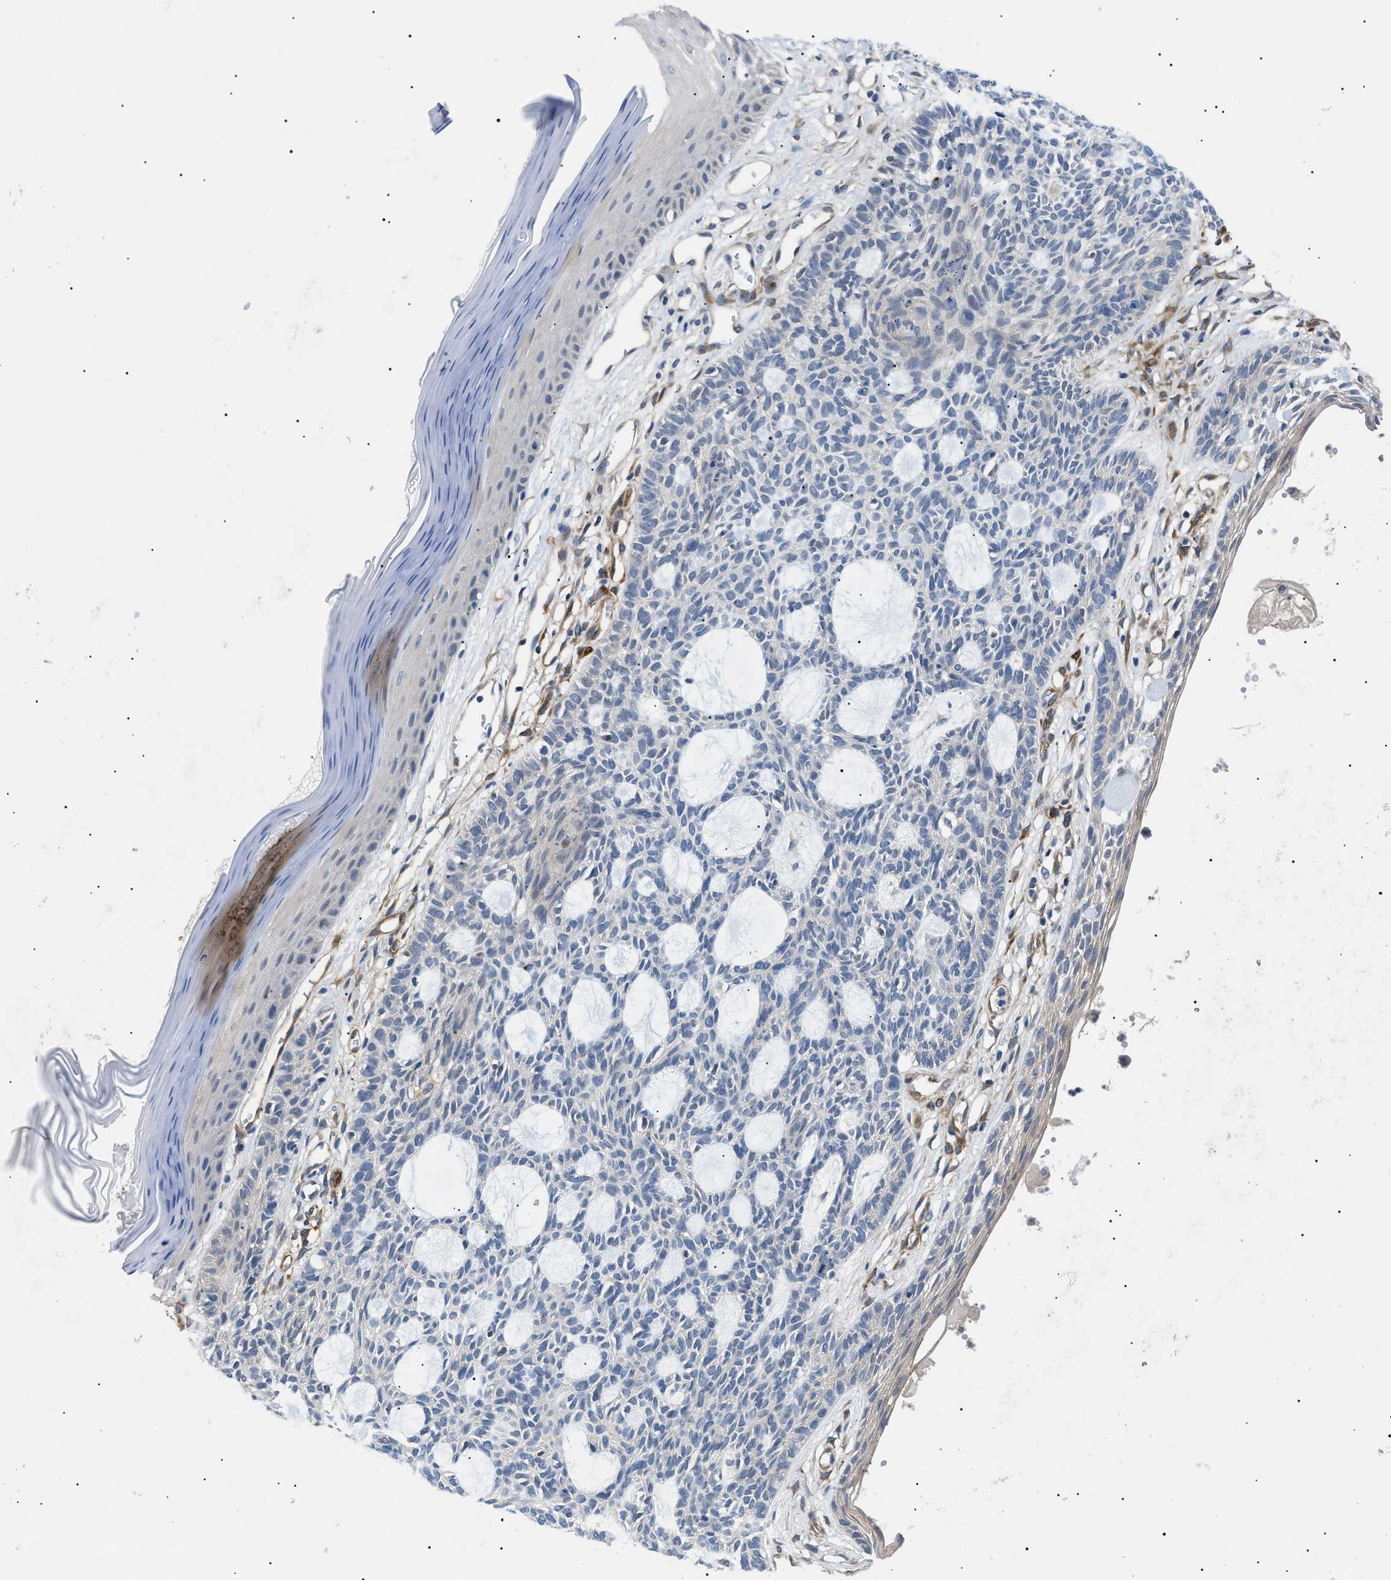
{"staining": {"intensity": "negative", "quantity": "none", "location": "none"}, "tissue": "skin cancer", "cell_type": "Tumor cells", "image_type": "cancer", "snomed": [{"axis": "morphology", "description": "Basal cell carcinoma"}, {"axis": "topography", "description": "Skin"}], "caption": "Skin basal cell carcinoma was stained to show a protein in brown. There is no significant staining in tumor cells.", "gene": "CRCP", "patient": {"sex": "male", "age": 67}}